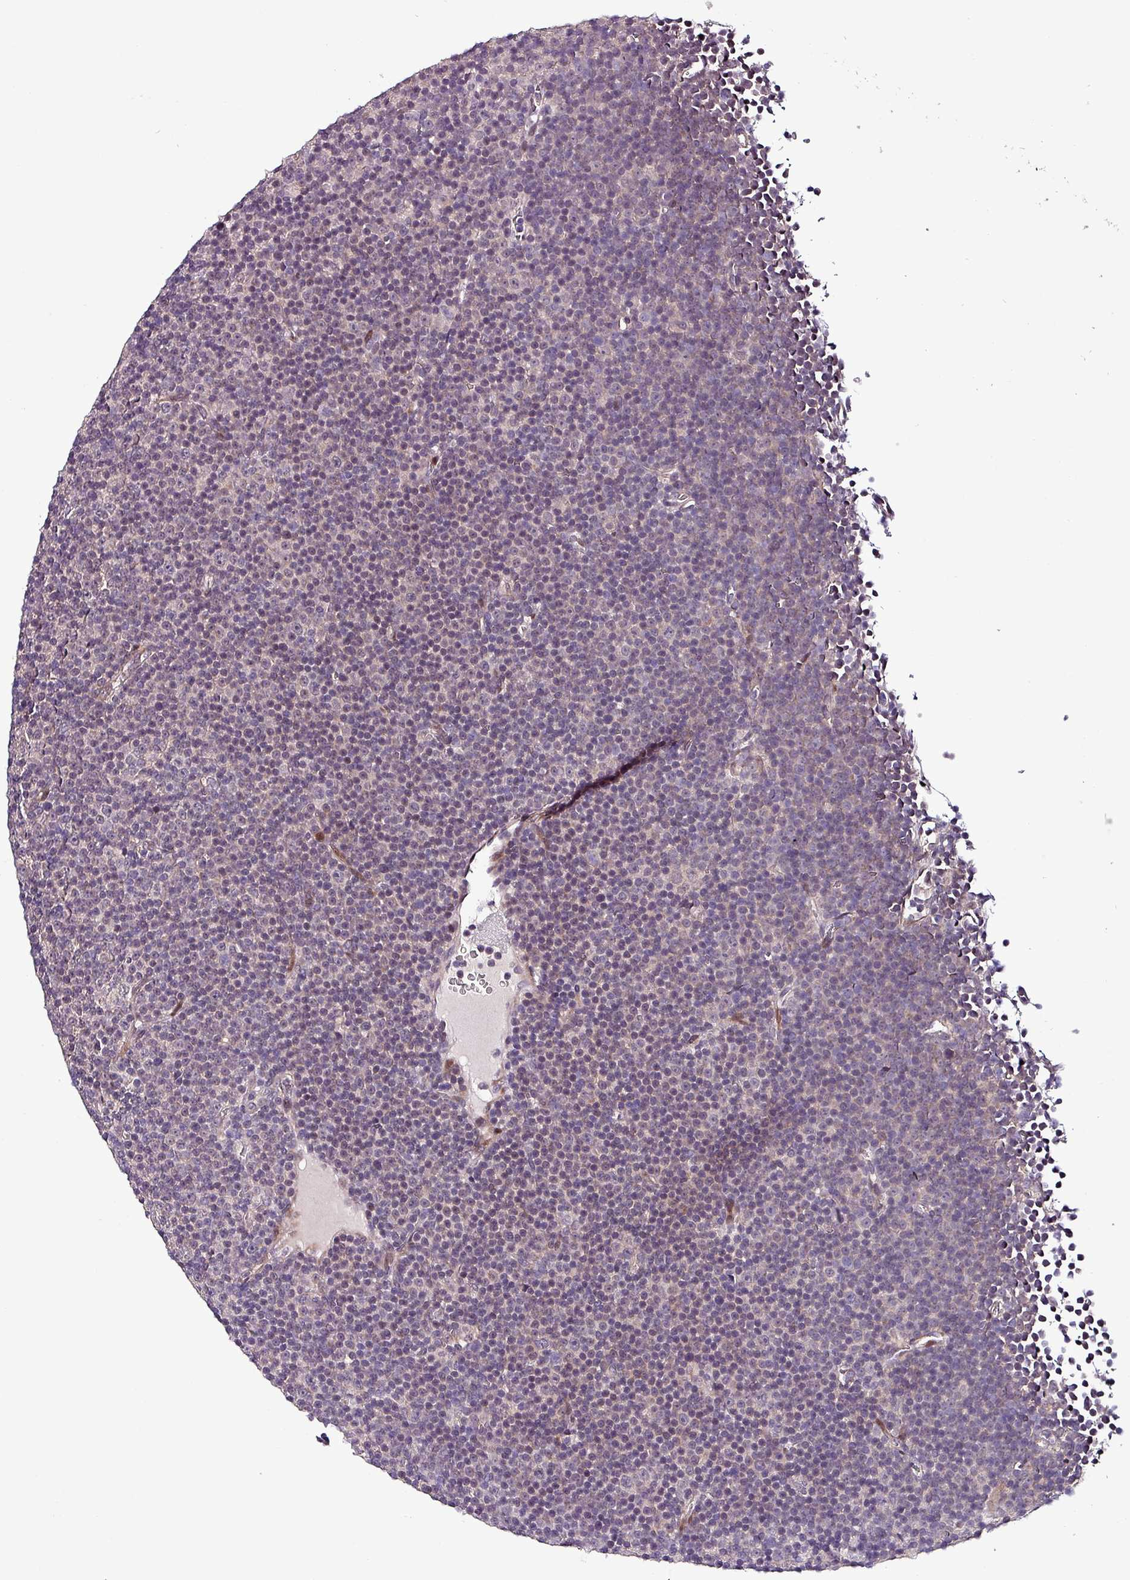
{"staining": {"intensity": "negative", "quantity": "none", "location": "none"}, "tissue": "lymphoma", "cell_type": "Tumor cells", "image_type": "cancer", "snomed": [{"axis": "morphology", "description": "Malignant lymphoma, non-Hodgkin's type, Low grade"}, {"axis": "topography", "description": "Lymph node"}], "caption": "Histopathology image shows no protein expression in tumor cells of lymphoma tissue. (DAB immunohistochemistry (IHC) with hematoxylin counter stain).", "gene": "GRAPL", "patient": {"sex": "female", "age": 67}}